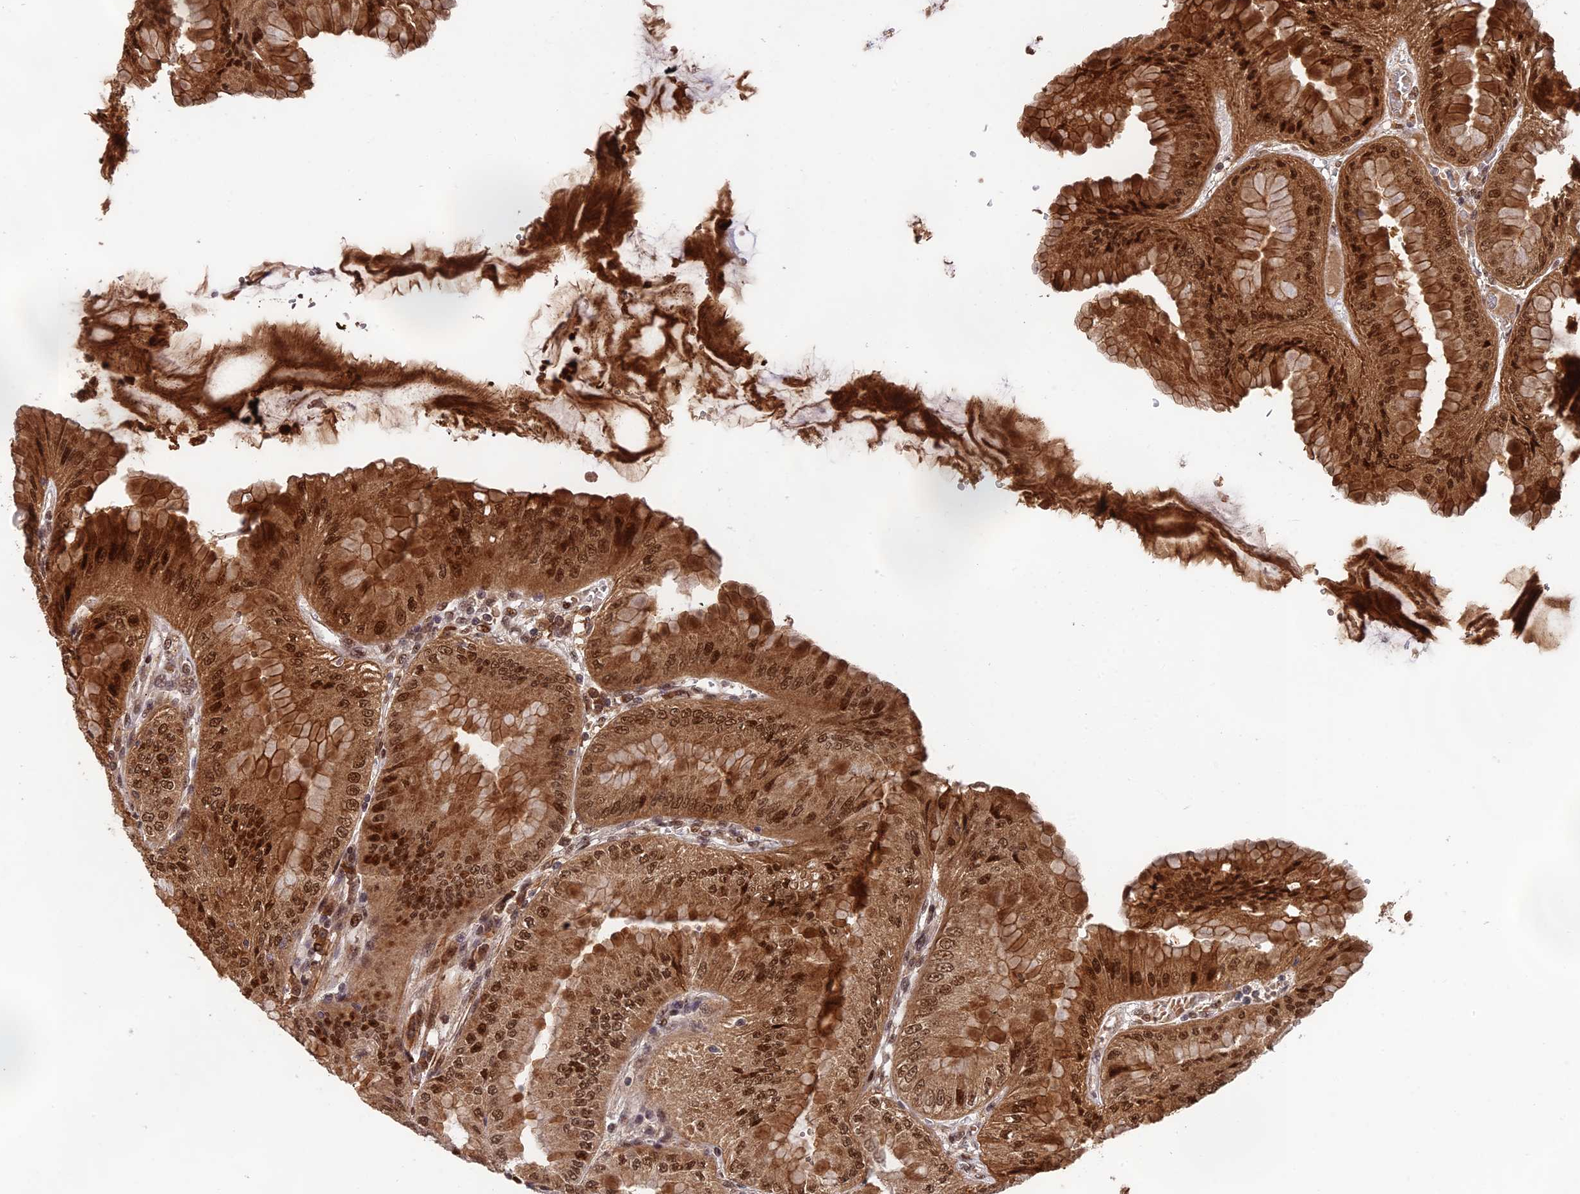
{"staining": {"intensity": "strong", "quantity": ">75%", "location": "cytoplasmic/membranous,nuclear"}, "tissue": "stomach", "cell_type": "Glandular cells", "image_type": "normal", "snomed": [{"axis": "morphology", "description": "Normal tissue, NOS"}, {"axis": "topography", "description": "Stomach, lower"}], "caption": "Protein expression analysis of benign human stomach reveals strong cytoplasmic/membranous,nuclear positivity in approximately >75% of glandular cells. The staining is performed using DAB (3,3'-diaminobenzidine) brown chromogen to label protein expression. The nuclei are counter-stained blue using hematoxylin.", "gene": "OSBPL1A", "patient": {"sex": "male", "age": 71}}